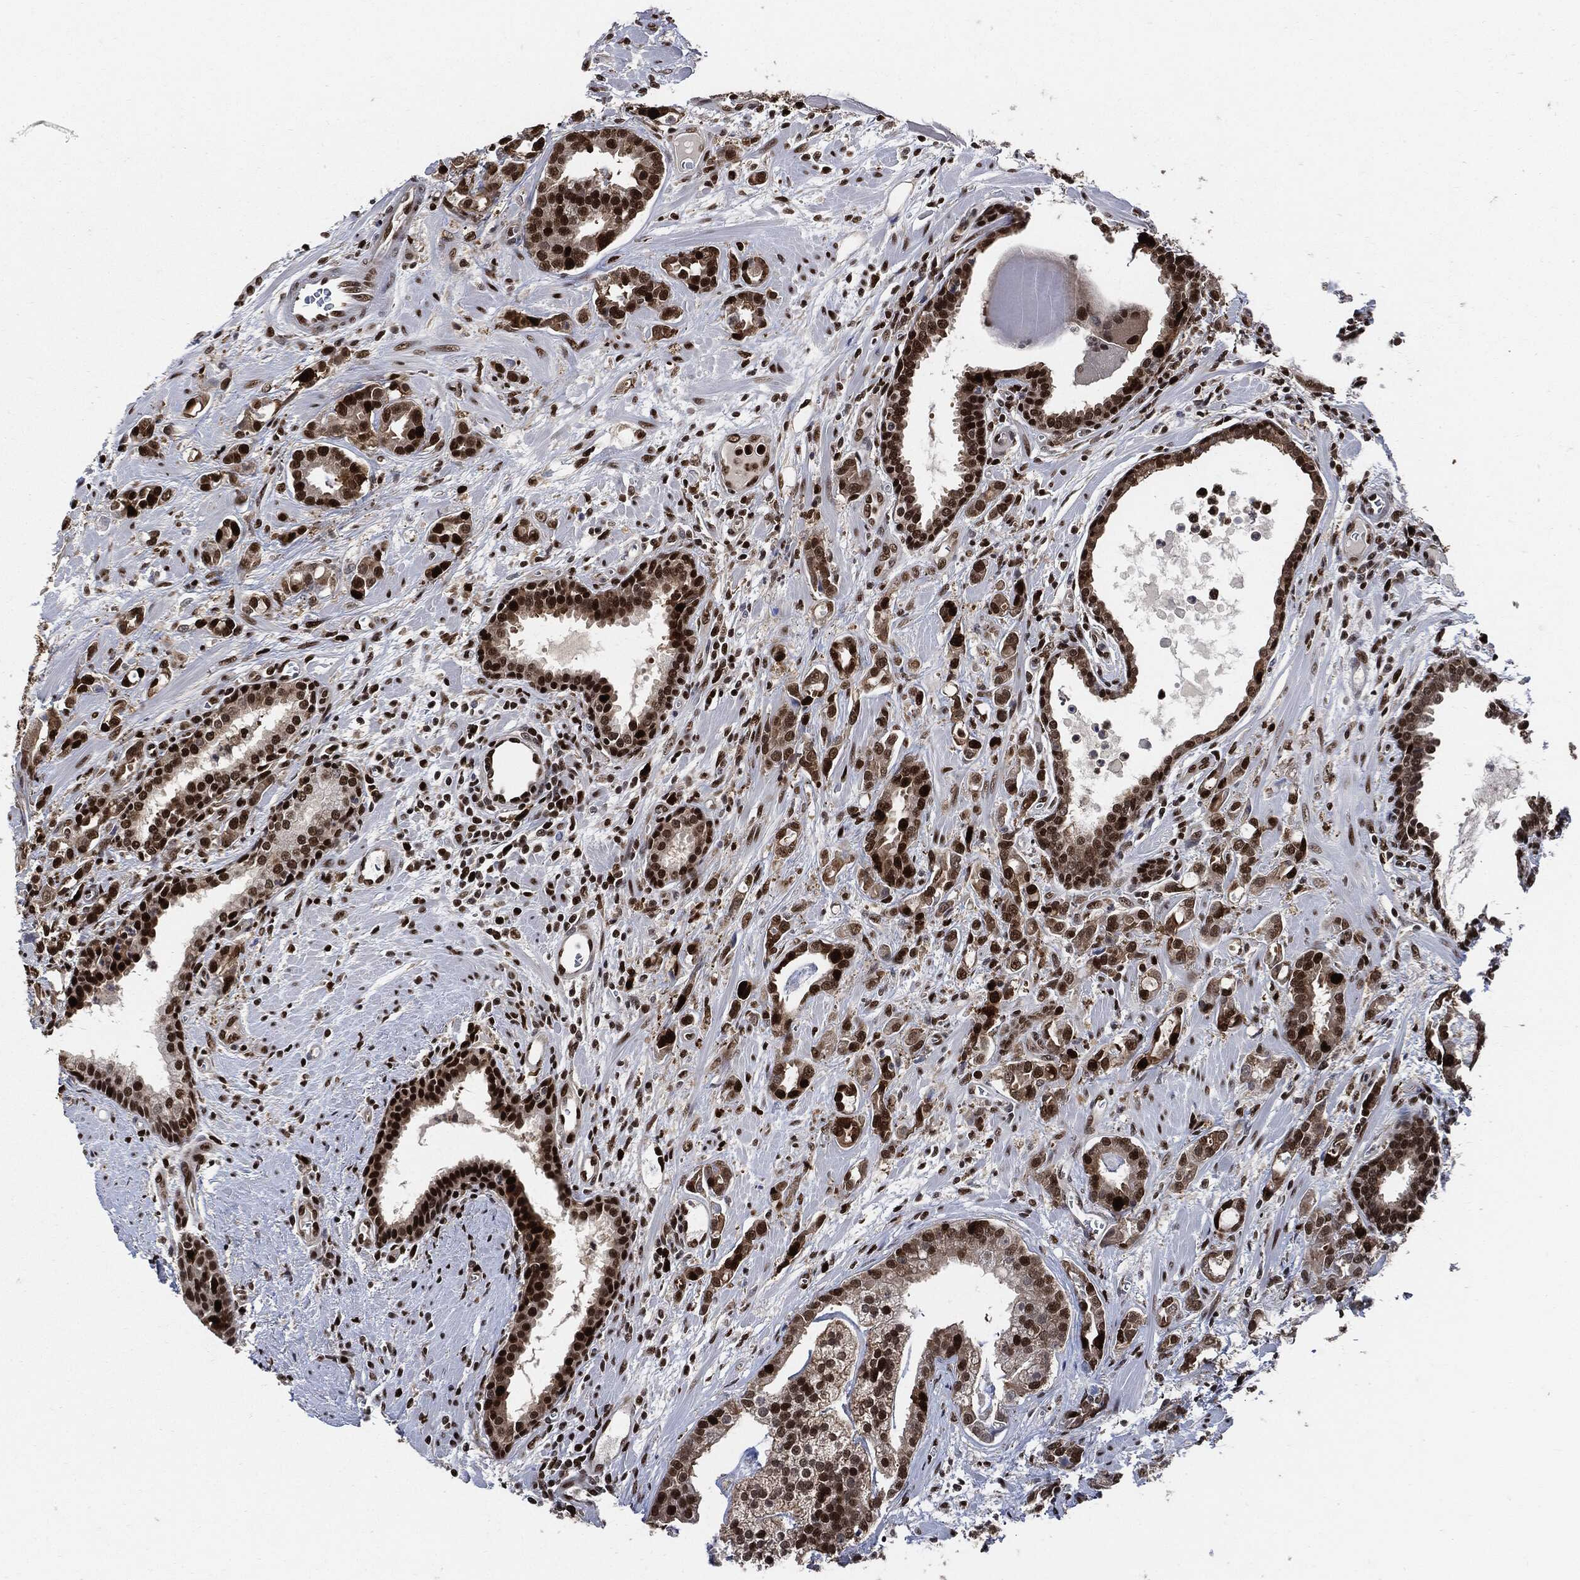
{"staining": {"intensity": "strong", "quantity": ">75%", "location": "nuclear"}, "tissue": "prostate cancer", "cell_type": "Tumor cells", "image_type": "cancer", "snomed": [{"axis": "morphology", "description": "Adenocarcinoma, NOS"}, {"axis": "topography", "description": "Prostate"}], "caption": "Adenocarcinoma (prostate) tissue reveals strong nuclear positivity in about >75% of tumor cells Using DAB (3,3'-diaminobenzidine) (brown) and hematoxylin (blue) stains, captured at high magnification using brightfield microscopy.", "gene": "PCNA", "patient": {"sex": "male", "age": 57}}